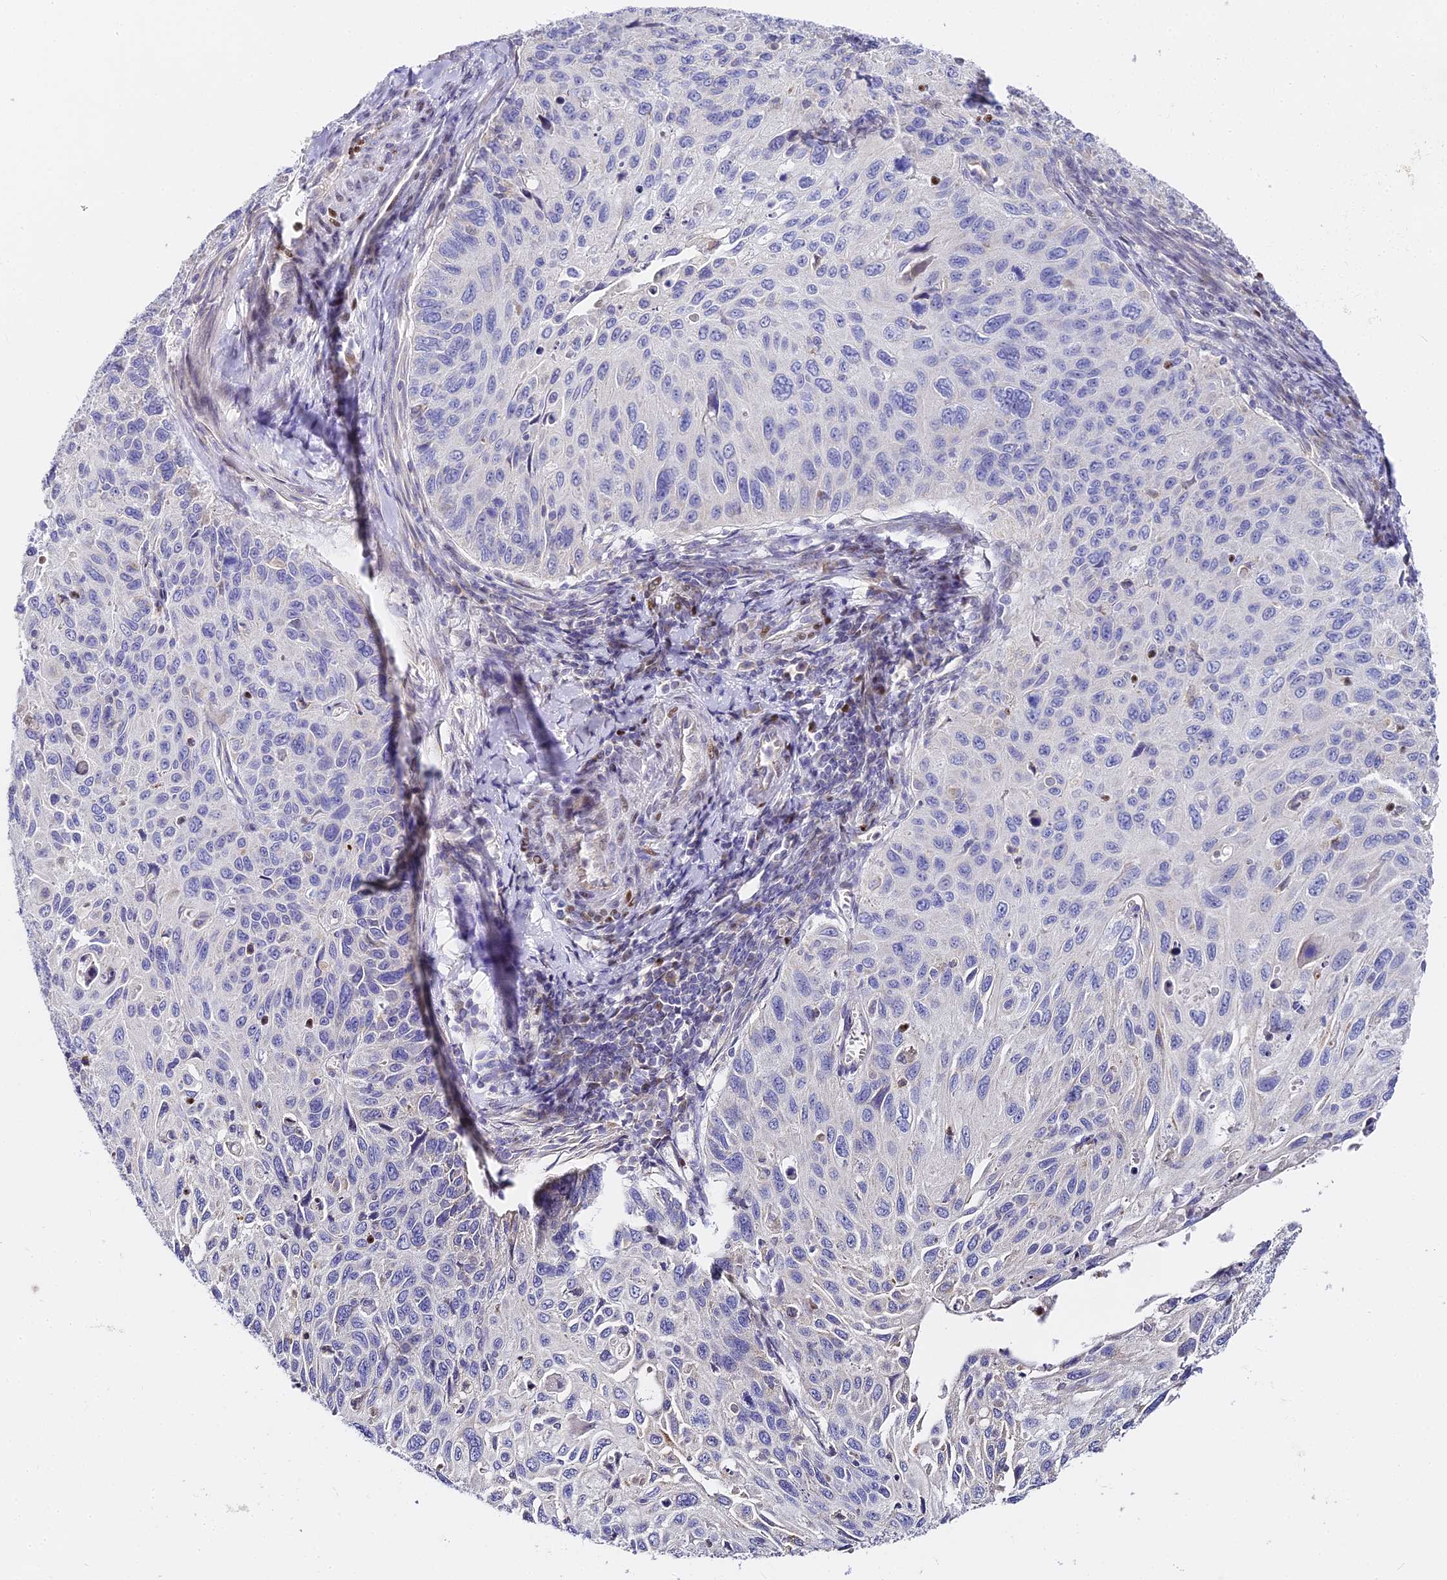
{"staining": {"intensity": "negative", "quantity": "none", "location": "none"}, "tissue": "cervical cancer", "cell_type": "Tumor cells", "image_type": "cancer", "snomed": [{"axis": "morphology", "description": "Squamous cell carcinoma, NOS"}, {"axis": "topography", "description": "Cervix"}], "caption": "Human squamous cell carcinoma (cervical) stained for a protein using immunohistochemistry (IHC) shows no staining in tumor cells.", "gene": "SERP1", "patient": {"sex": "female", "age": 70}}